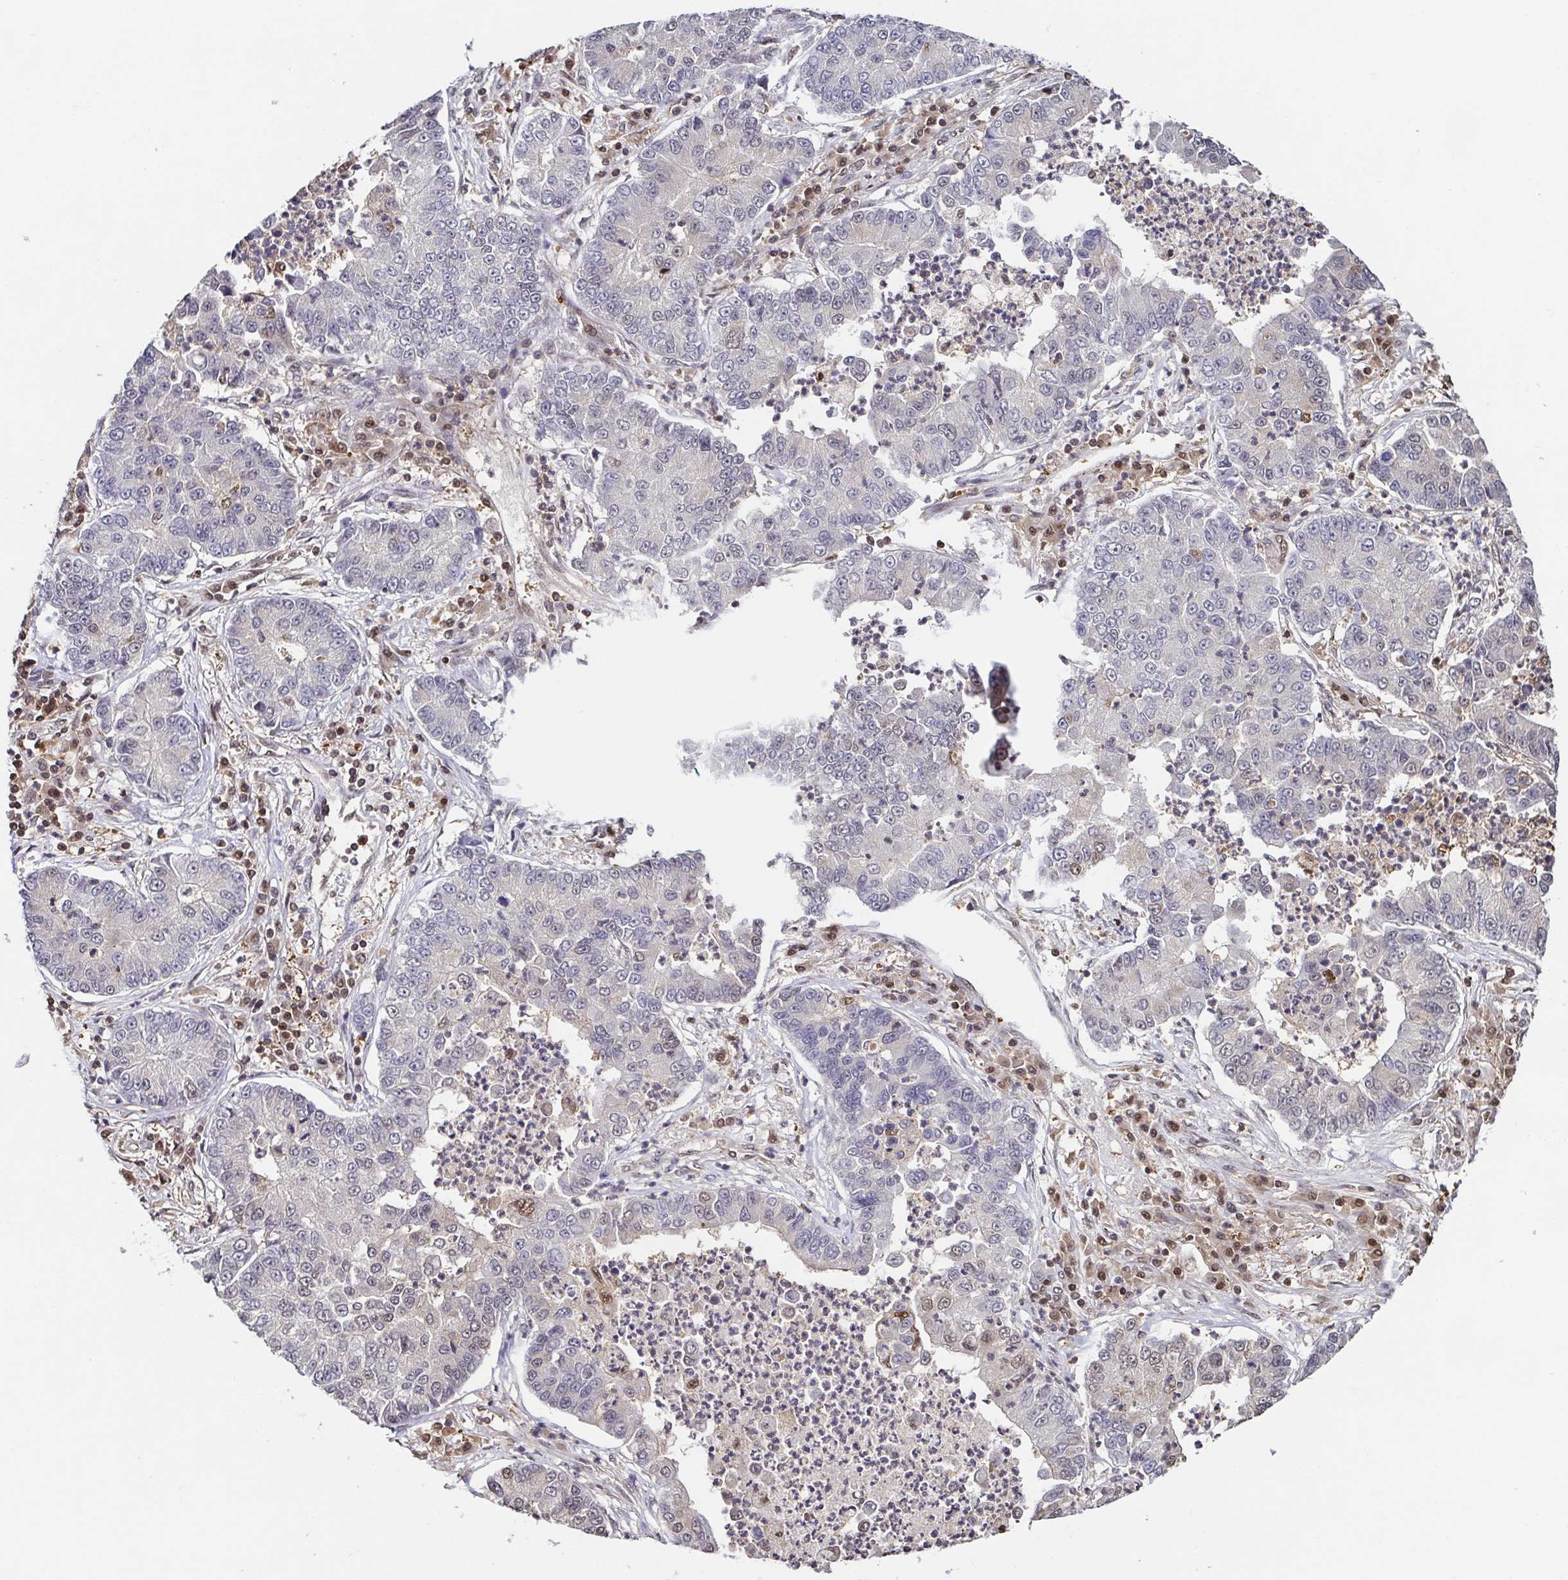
{"staining": {"intensity": "moderate", "quantity": "<25%", "location": "nuclear"}, "tissue": "lung cancer", "cell_type": "Tumor cells", "image_type": "cancer", "snomed": [{"axis": "morphology", "description": "Adenocarcinoma, NOS"}, {"axis": "topography", "description": "Lung"}], "caption": "Brown immunohistochemical staining in human adenocarcinoma (lung) shows moderate nuclear positivity in about <25% of tumor cells.", "gene": "PSMB9", "patient": {"sex": "female", "age": 57}}